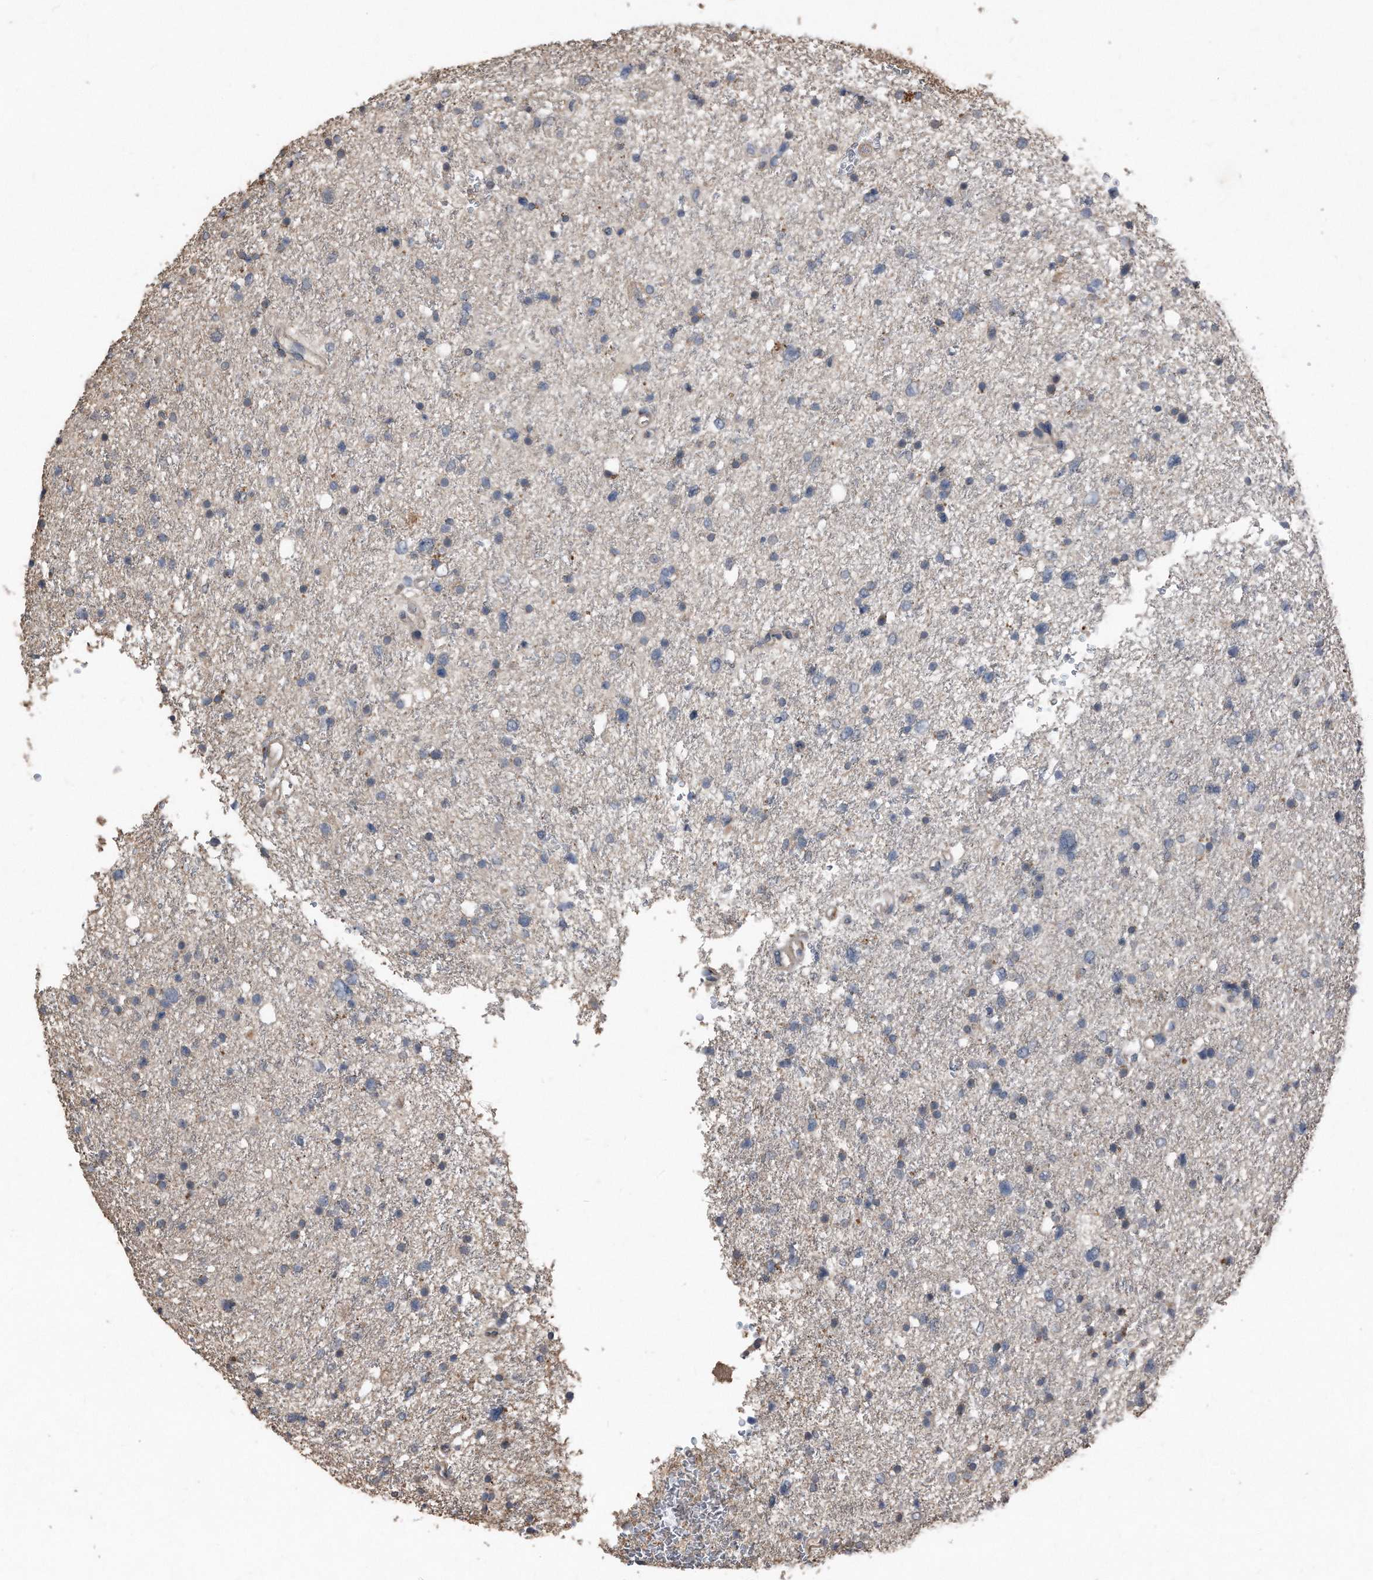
{"staining": {"intensity": "negative", "quantity": "none", "location": "none"}, "tissue": "glioma", "cell_type": "Tumor cells", "image_type": "cancer", "snomed": [{"axis": "morphology", "description": "Glioma, malignant, Low grade"}, {"axis": "topography", "description": "Brain"}], "caption": "Immunohistochemistry (IHC) micrograph of glioma stained for a protein (brown), which demonstrates no positivity in tumor cells.", "gene": "ANKRD10", "patient": {"sex": "female", "age": 37}}